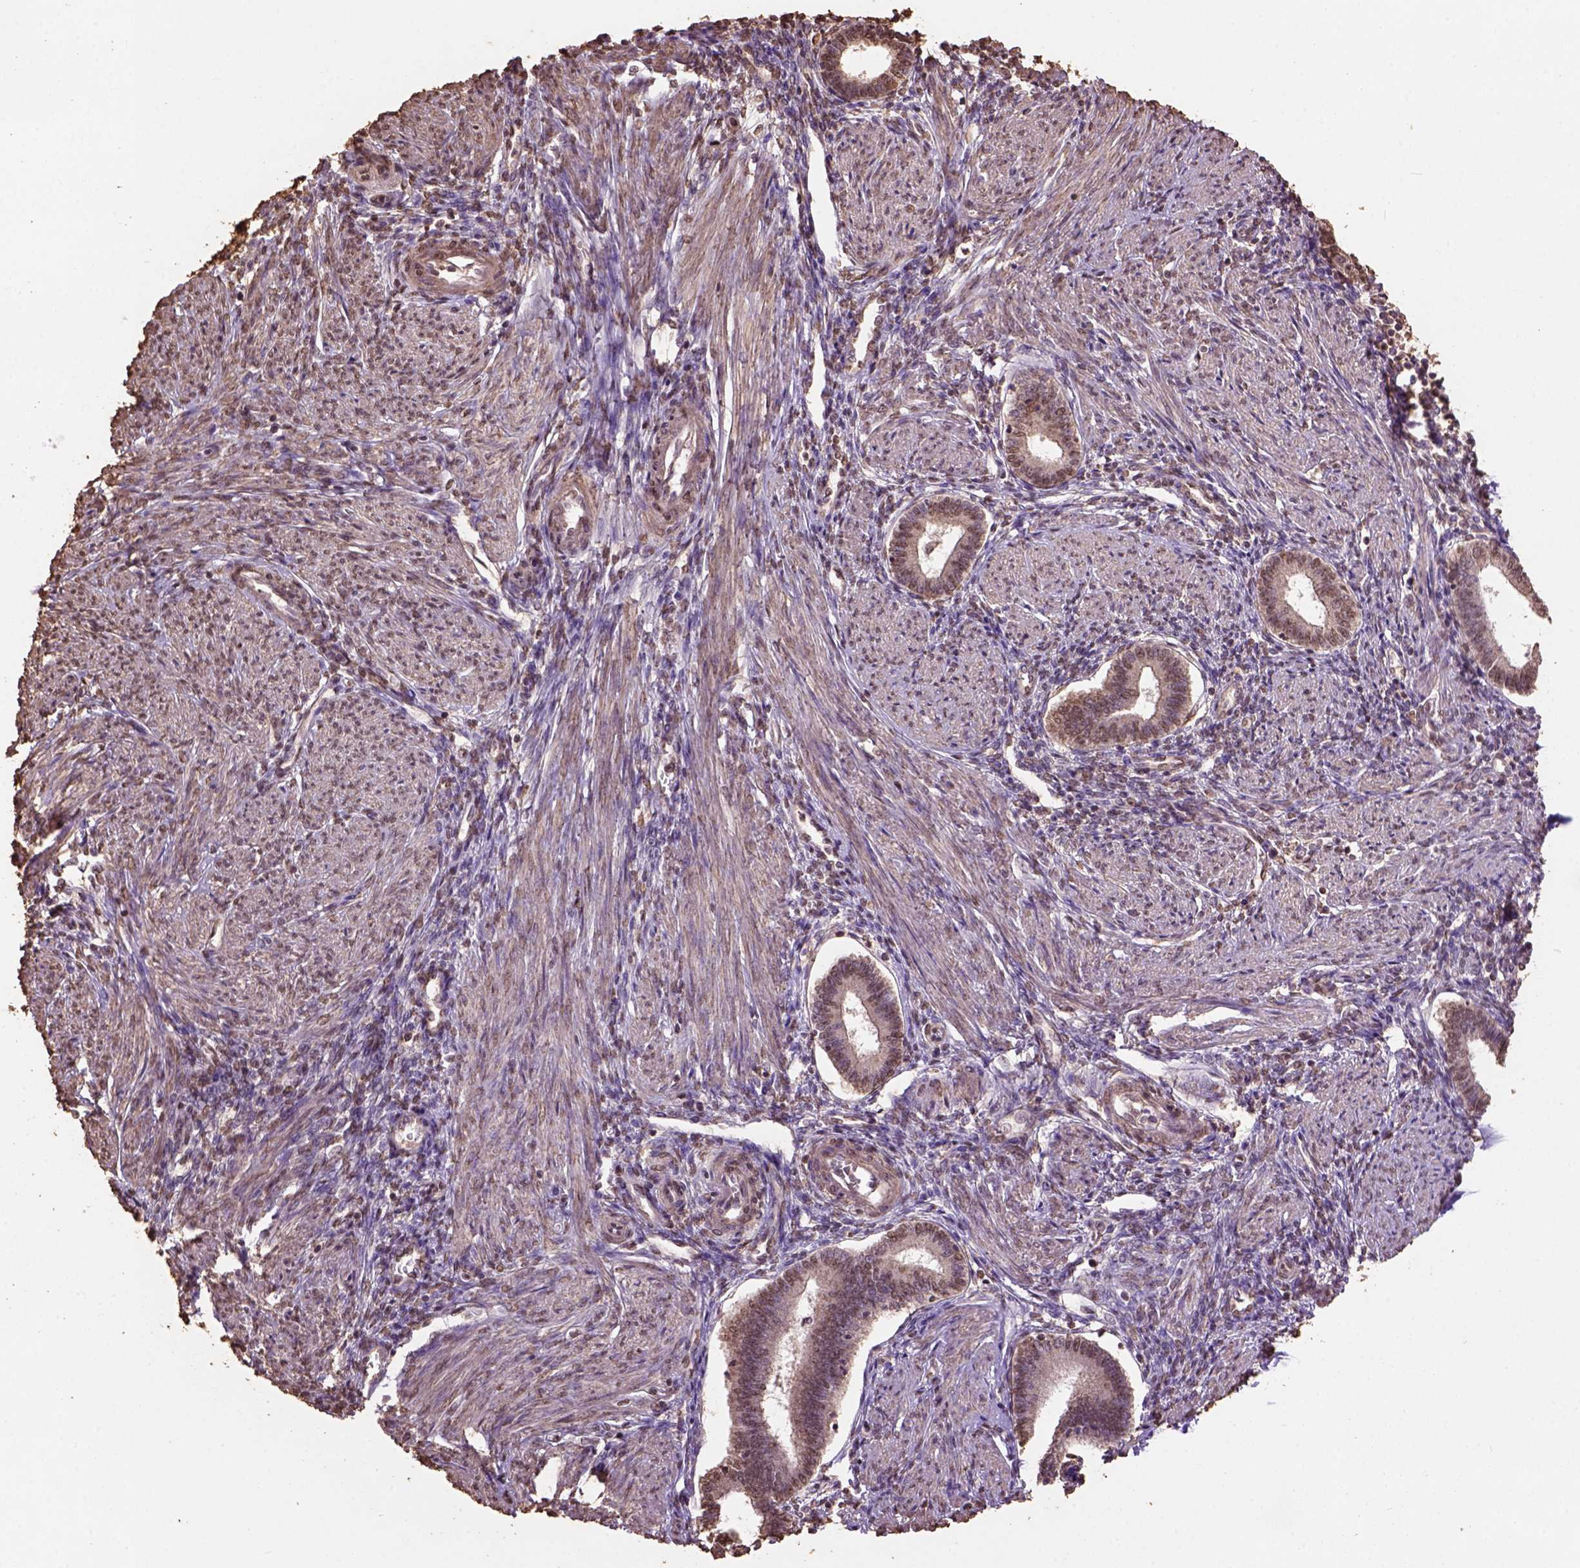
{"staining": {"intensity": "moderate", "quantity": ">75%", "location": "nuclear"}, "tissue": "endometrium", "cell_type": "Cells in endometrial stroma", "image_type": "normal", "snomed": [{"axis": "morphology", "description": "Normal tissue, NOS"}, {"axis": "topography", "description": "Endometrium"}], "caption": "This is an image of immunohistochemistry (IHC) staining of normal endometrium, which shows moderate positivity in the nuclear of cells in endometrial stroma.", "gene": "CSTF2T", "patient": {"sex": "female", "age": 42}}